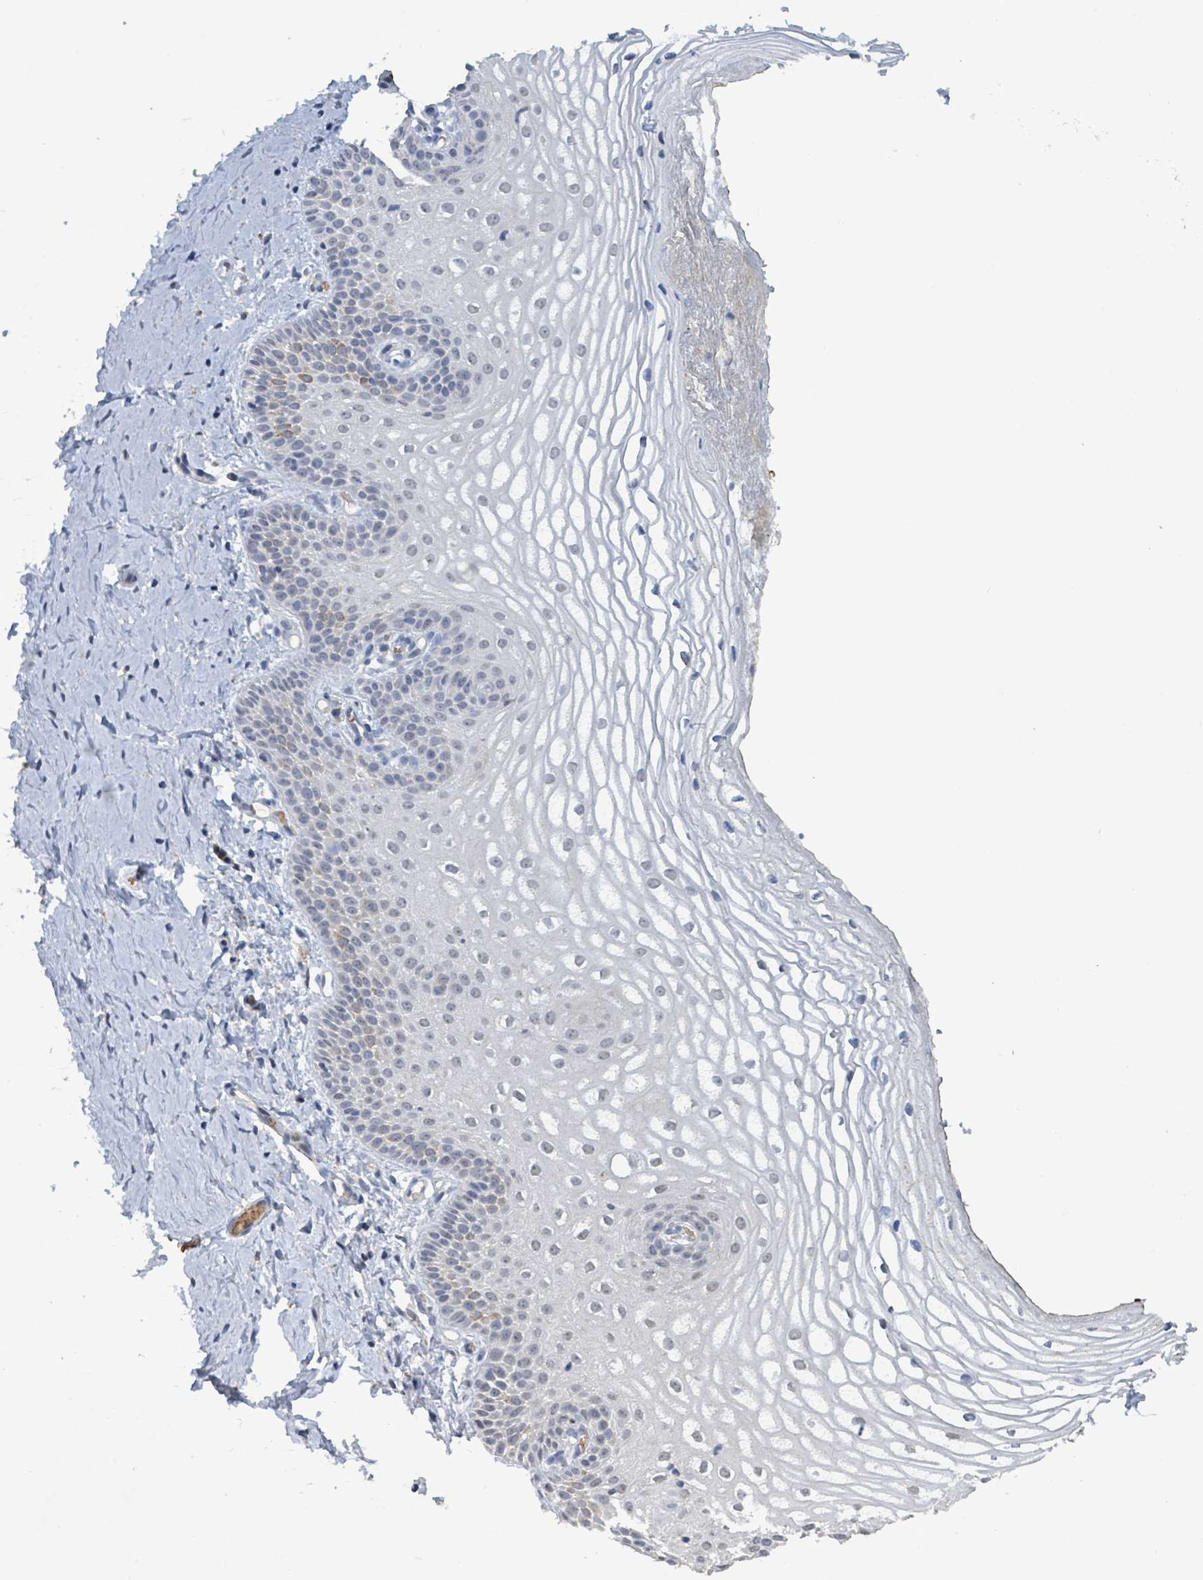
{"staining": {"intensity": "weak", "quantity": "<25%", "location": "nuclear"}, "tissue": "vagina", "cell_type": "Squamous epithelial cells", "image_type": "normal", "snomed": [{"axis": "morphology", "description": "Normal tissue, NOS"}, {"axis": "topography", "description": "Vagina"}], "caption": "Immunohistochemistry of unremarkable human vagina exhibits no expression in squamous epithelial cells.", "gene": "SEBOX", "patient": {"sex": "female", "age": 56}}